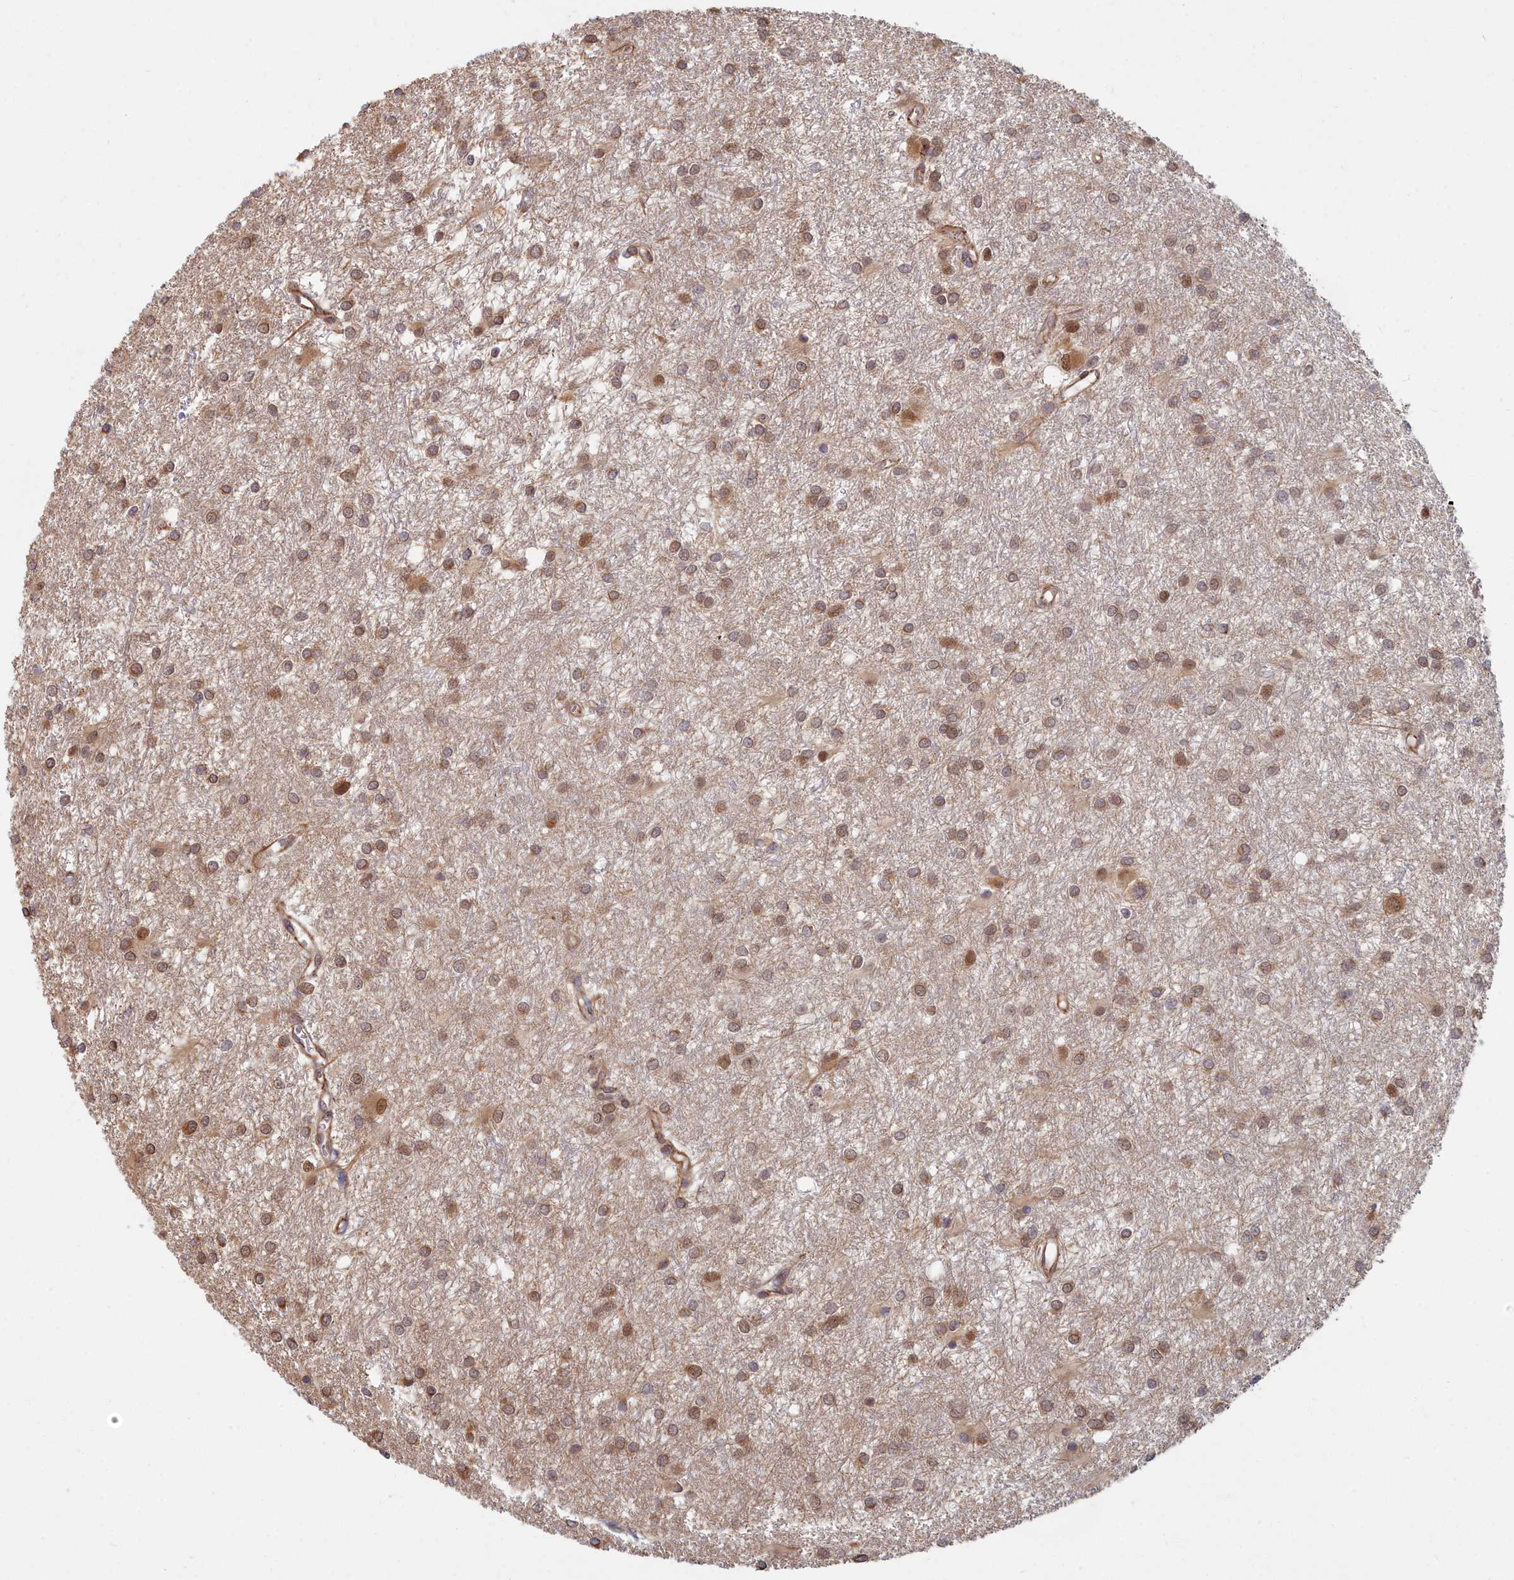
{"staining": {"intensity": "moderate", "quantity": ">75%", "location": "cytoplasmic/membranous,nuclear"}, "tissue": "glioma", "cell_type": "Tumor cells", "image_type": "cancer", "snomed": [{"axis": "morphology", "description": "Glioma, malignant, High grade"}, {"axis": "topography", "description": "Brain"}], "caption": "Brown immunohistochemical staining in human malignant glioma (high-grade) exhibits moderate cytoplasmic/membranous and nuclear expression in about >75% of tumor cells.", "gene": "MAK16", "patient": {"sex": "female", "age": 50}}